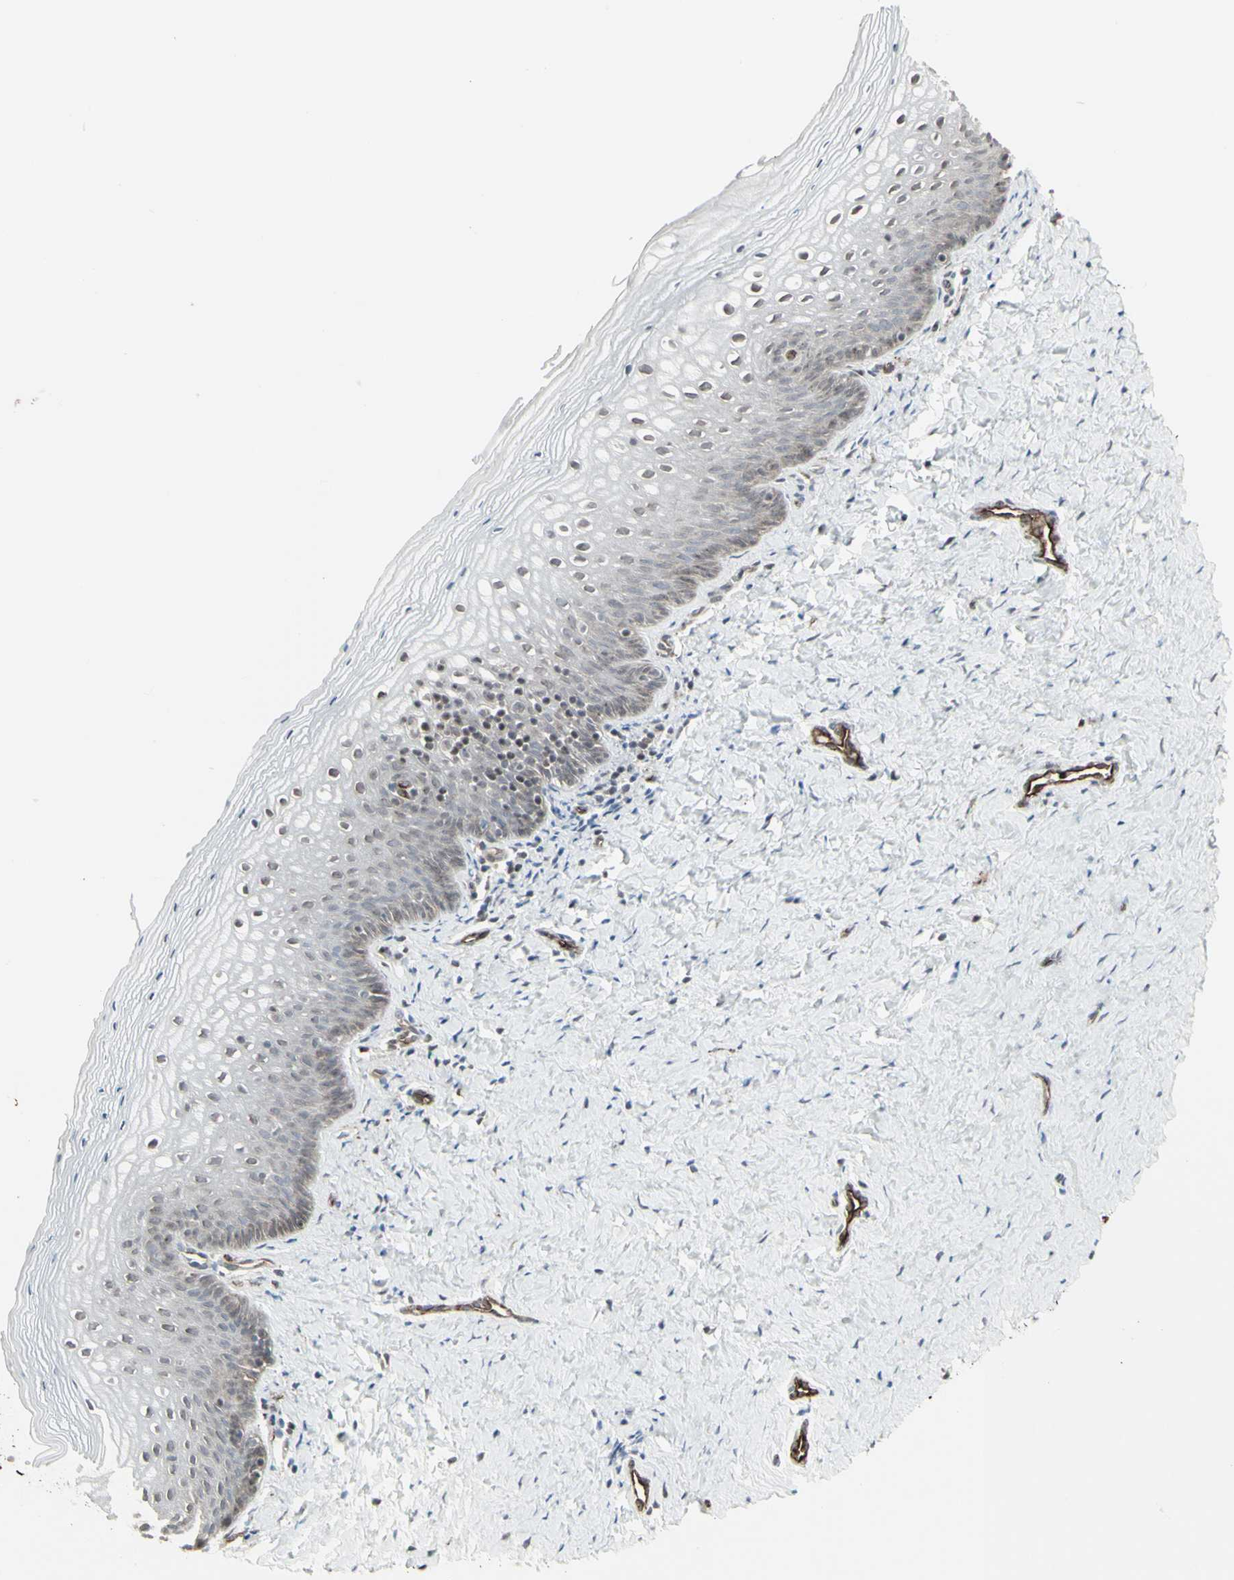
{"staining": {"intensity": "weak", "quantity": "25%-75%", "location": "cytoplasmic/membranous,nuclear"}, "tissue": "vagina", "cell_type": "Squamous epithelial cells", "image_type": "normal", "snomed": [{"axis": "morphology", "description": "Normal tissue, NOS"}, {"axis": "topography", "description": "Vagina"}], "caption": "Immunohistochemical staining of normal human vagina reveals weak cytoplasmic/membranous,nuclear protein staining in approximately 25%-75% of squamous epithelial cells. (Stains: DAB in brown, nuclei in blue, Microscopy: brightfield microscopy at high magnification).", "gene": "DTX3L", "patient": {"sex": "female", "age": 46}}